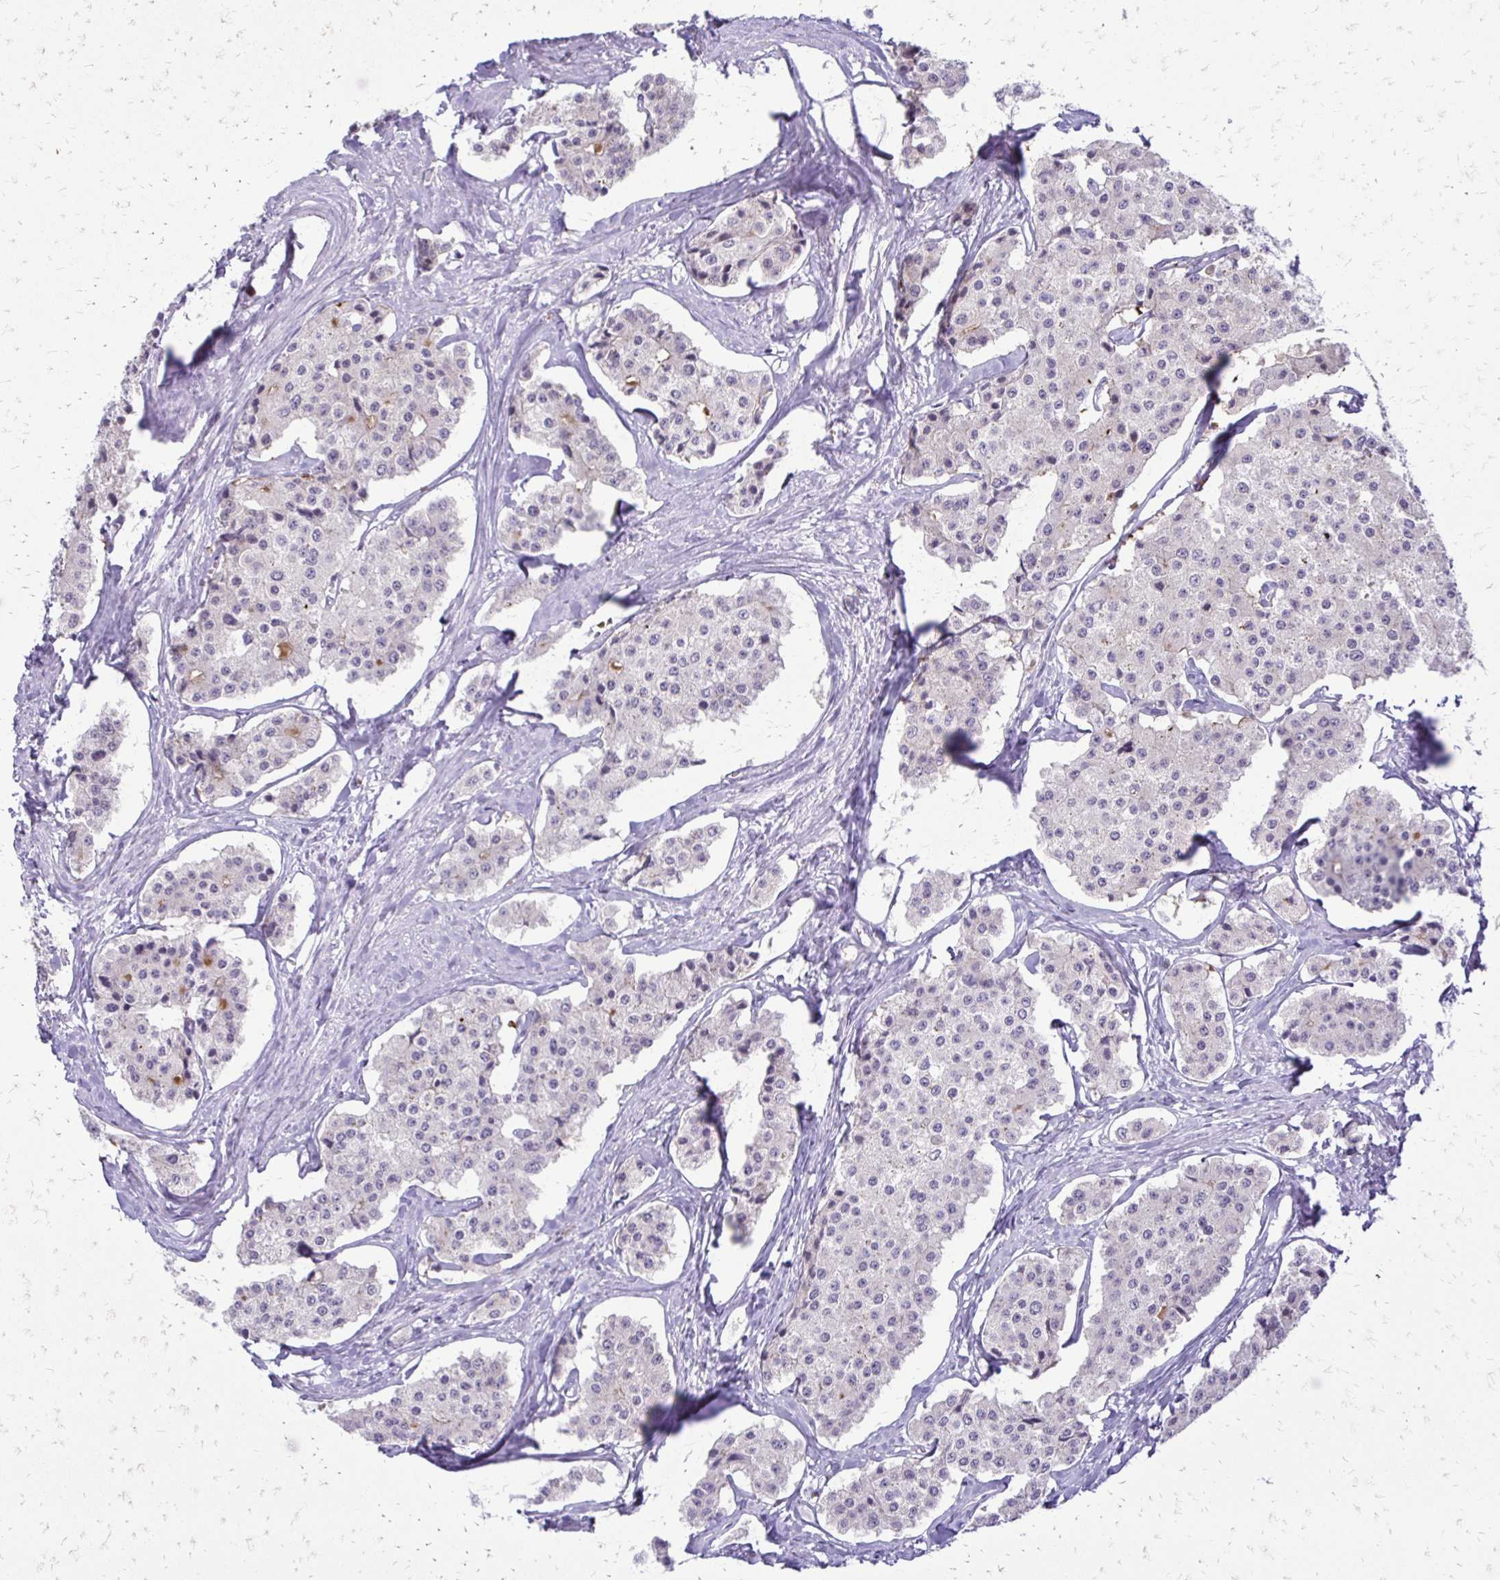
{"staining": {"intensity": "negative", "quantity": "none", "location": "none"}, "tissue": "carcinoid", "cell_type": "Tumor cells", "image_type": "cancer", "snomed": [{"axis": "morphology", "description": "Carcinoid, malignant, NOS"}, {"axis": "topography", "description": "Small intestine"}], "caption": "Immunohistochemistry histopathology image of neoplastic tissue: carcinoid stained with DAB (3,3'-diaminobenzidine) displays no significant protein expression in tumor cells.", "gene": "EPYC", "patient": {"sex": "female", "age": 65}}